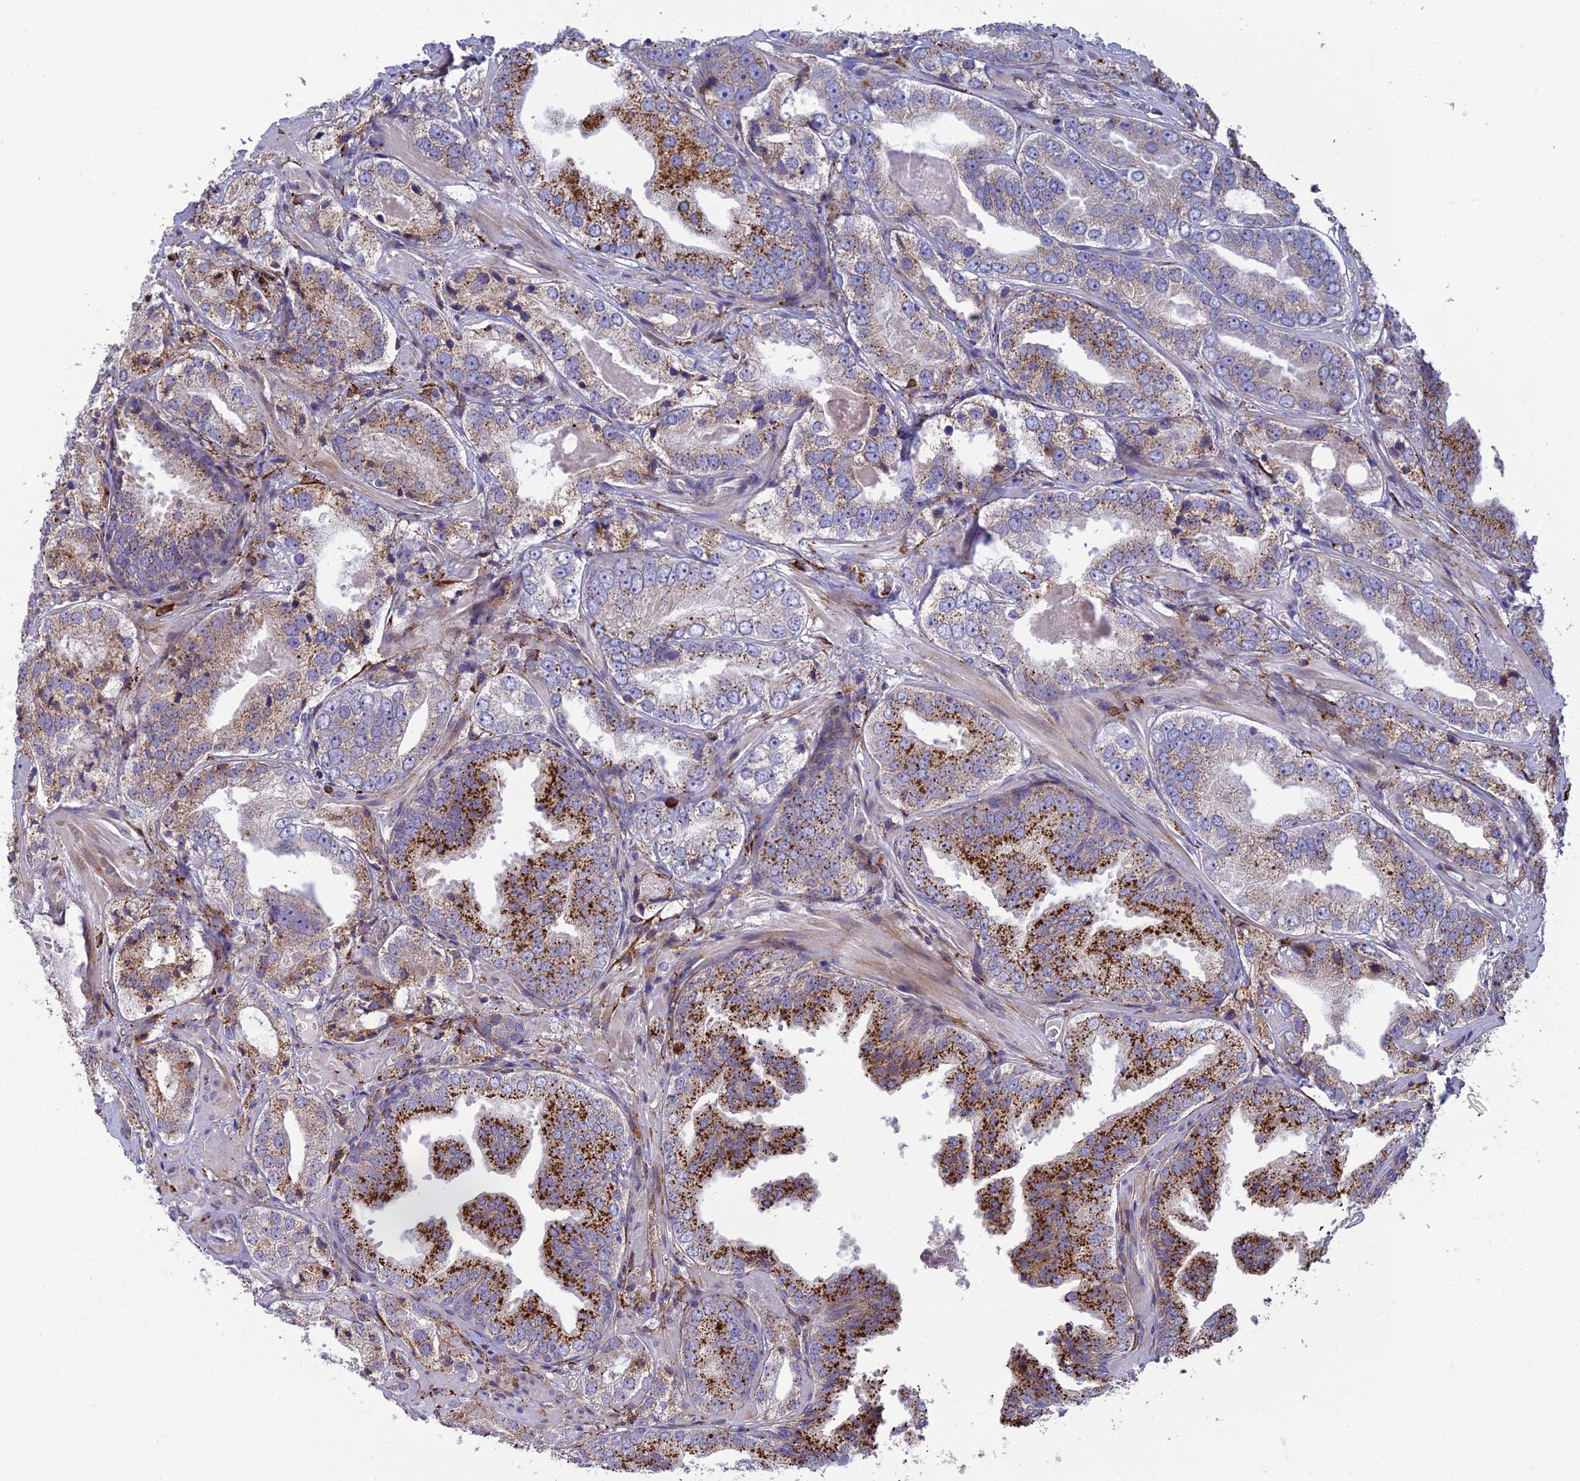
{"staining": {"intensity": "moderate", "quantity": "25%-75%", "location": "cytoplasmic/membranous"}, "tissue": "prostate cancer", "cell_type": "Tumor cells", "image_type": "cancer", "snomed": [{"axis": "morphology", "description": "Adenocarcinoma, Low grade"}, {"axis": "topography", "description": "Prostate"}], "caption": "Protein staining reveals moderate cytoplasmic/membranous staining in approximately 25%-75% of tumor cells in prostate cancer (low-grade adenocarcinoma).", "gene": "RCN3", "patient": {"sex": "male", "age": 60}}